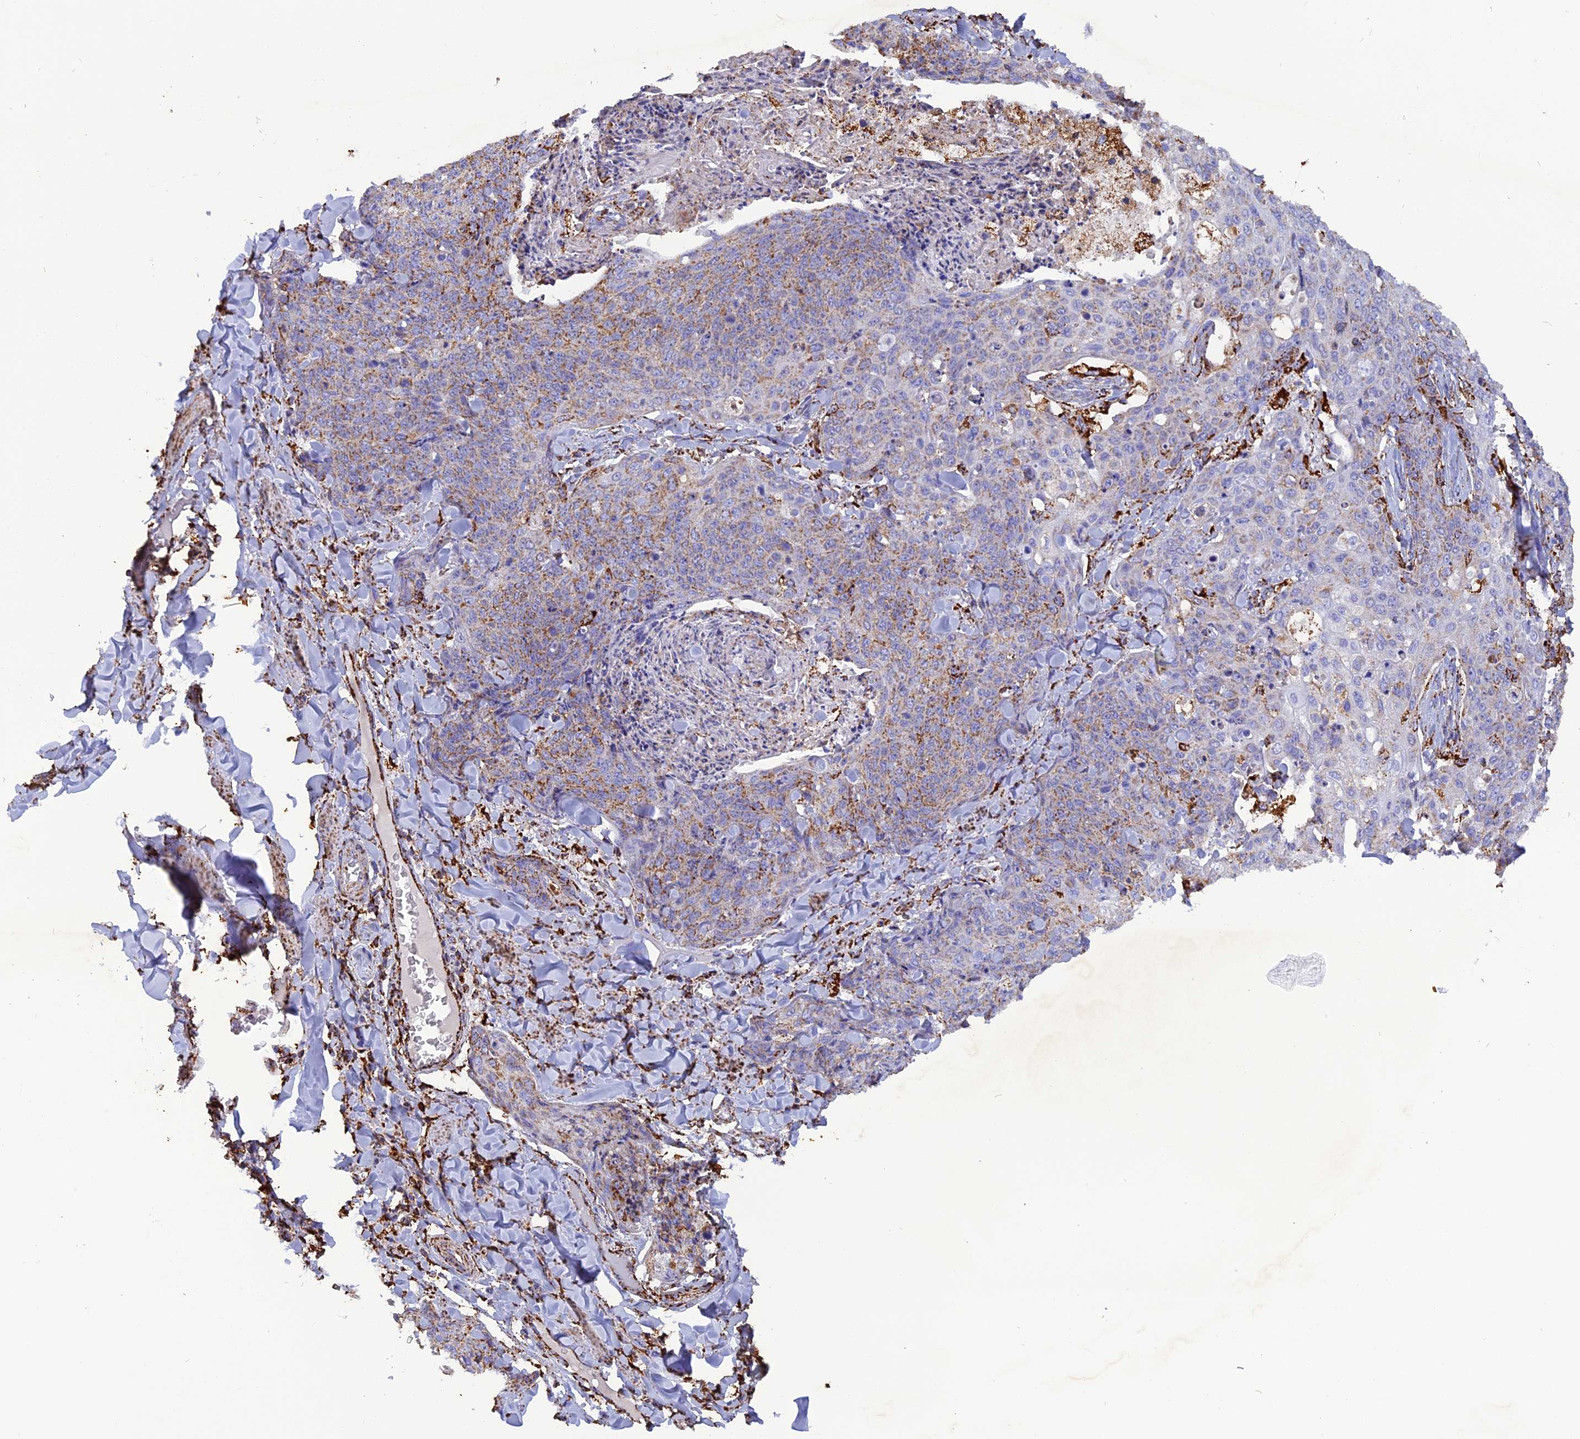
{"staining": {"intensity": "moderate", "quantity": "<25%", "location": "cytoplasmic/membranous"}, "tissue": "skin cancer", "cell_type": "Tumor cells", "image_type": "cancer", "snomed": [{"axis": "morphology", "description": "Squamous cell carcinoma, NOS"}, {"axis": "topography", "description": "Skin"}, {"axis": "topography", "description": "Vulva"}], "caption": "Squamous cell carcinoma (skin) stained with DAB (3,3'-diaminobenzidine) immunohistochemistry shows low levels of moderate cytoplasmic/membranous positivity in about <25% of tumor cells.", "gene": "KCNG1", "patient": {"sex": "female", "age": 85}}